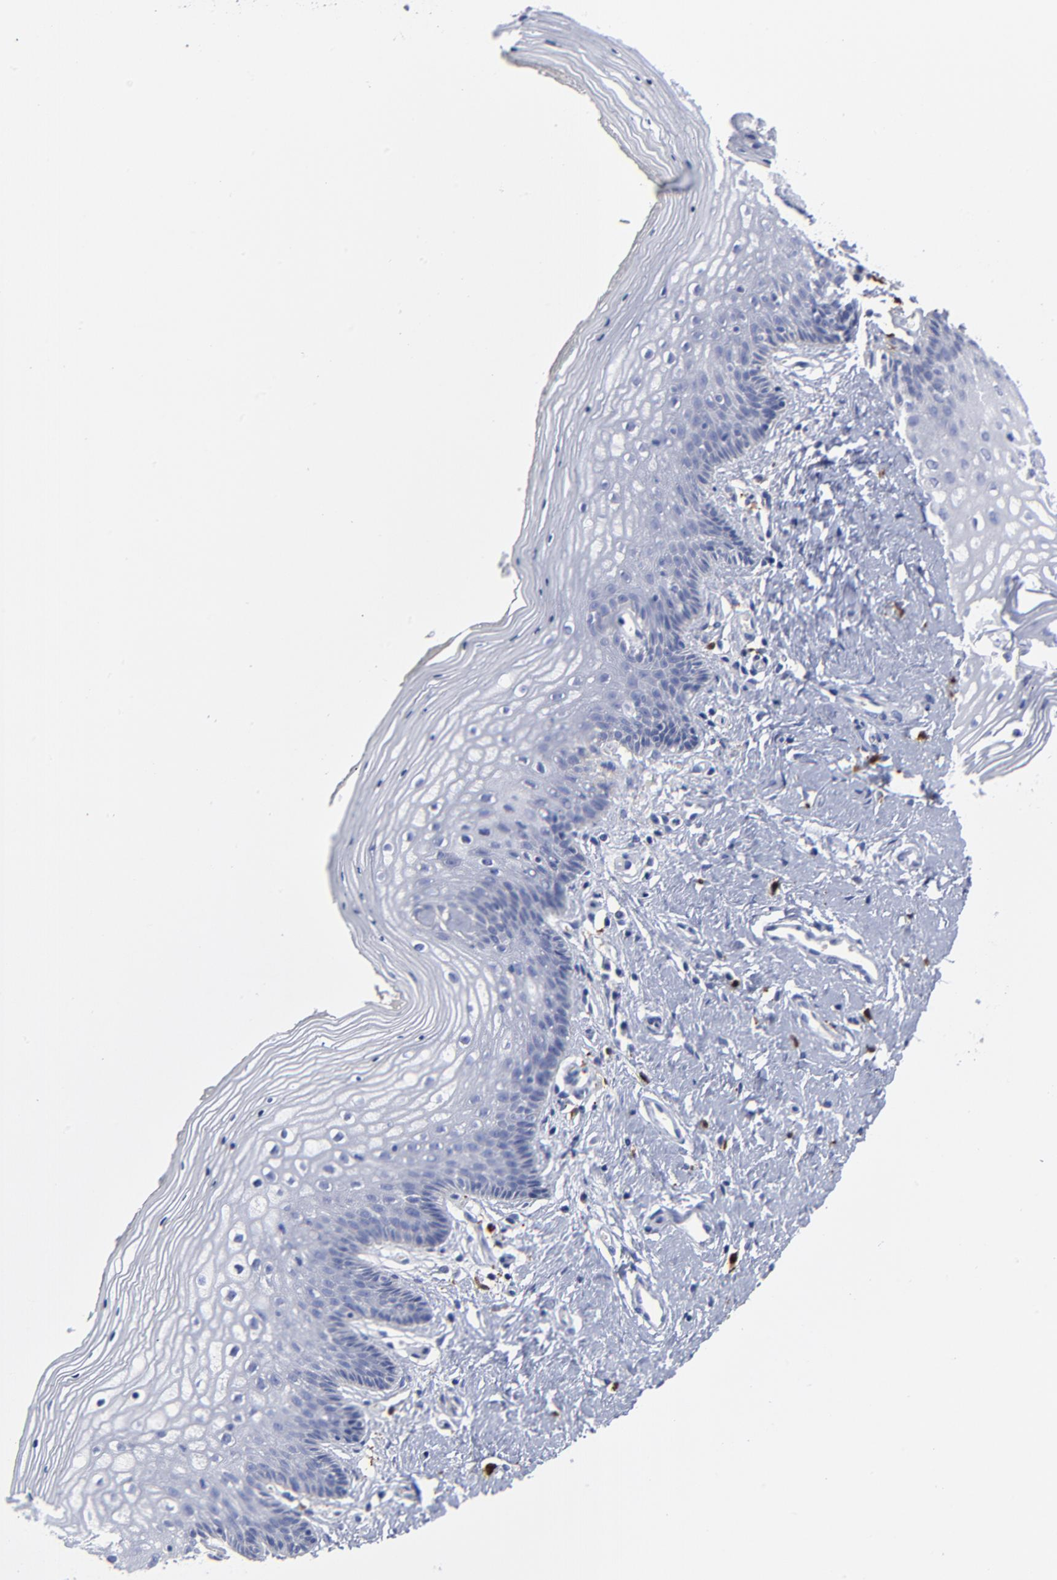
{"staining": {"intensity": "negative", "quantity": "none", "location": "none"}, "tissue": "vagina", "cell_type": "Squamous epithelial cells", "image_type": "normal", "snomed": [{"axis": "morphology", "description": "Normal tissue, NOS"}, {"axis": "topography", "description": "Vagina"}], "caption": "Squamous epithelial cells show no significant protein expression in unremarkable vagina.", "gene": "PTP4A1", "patient": {"sex": "female", "age": 46}}